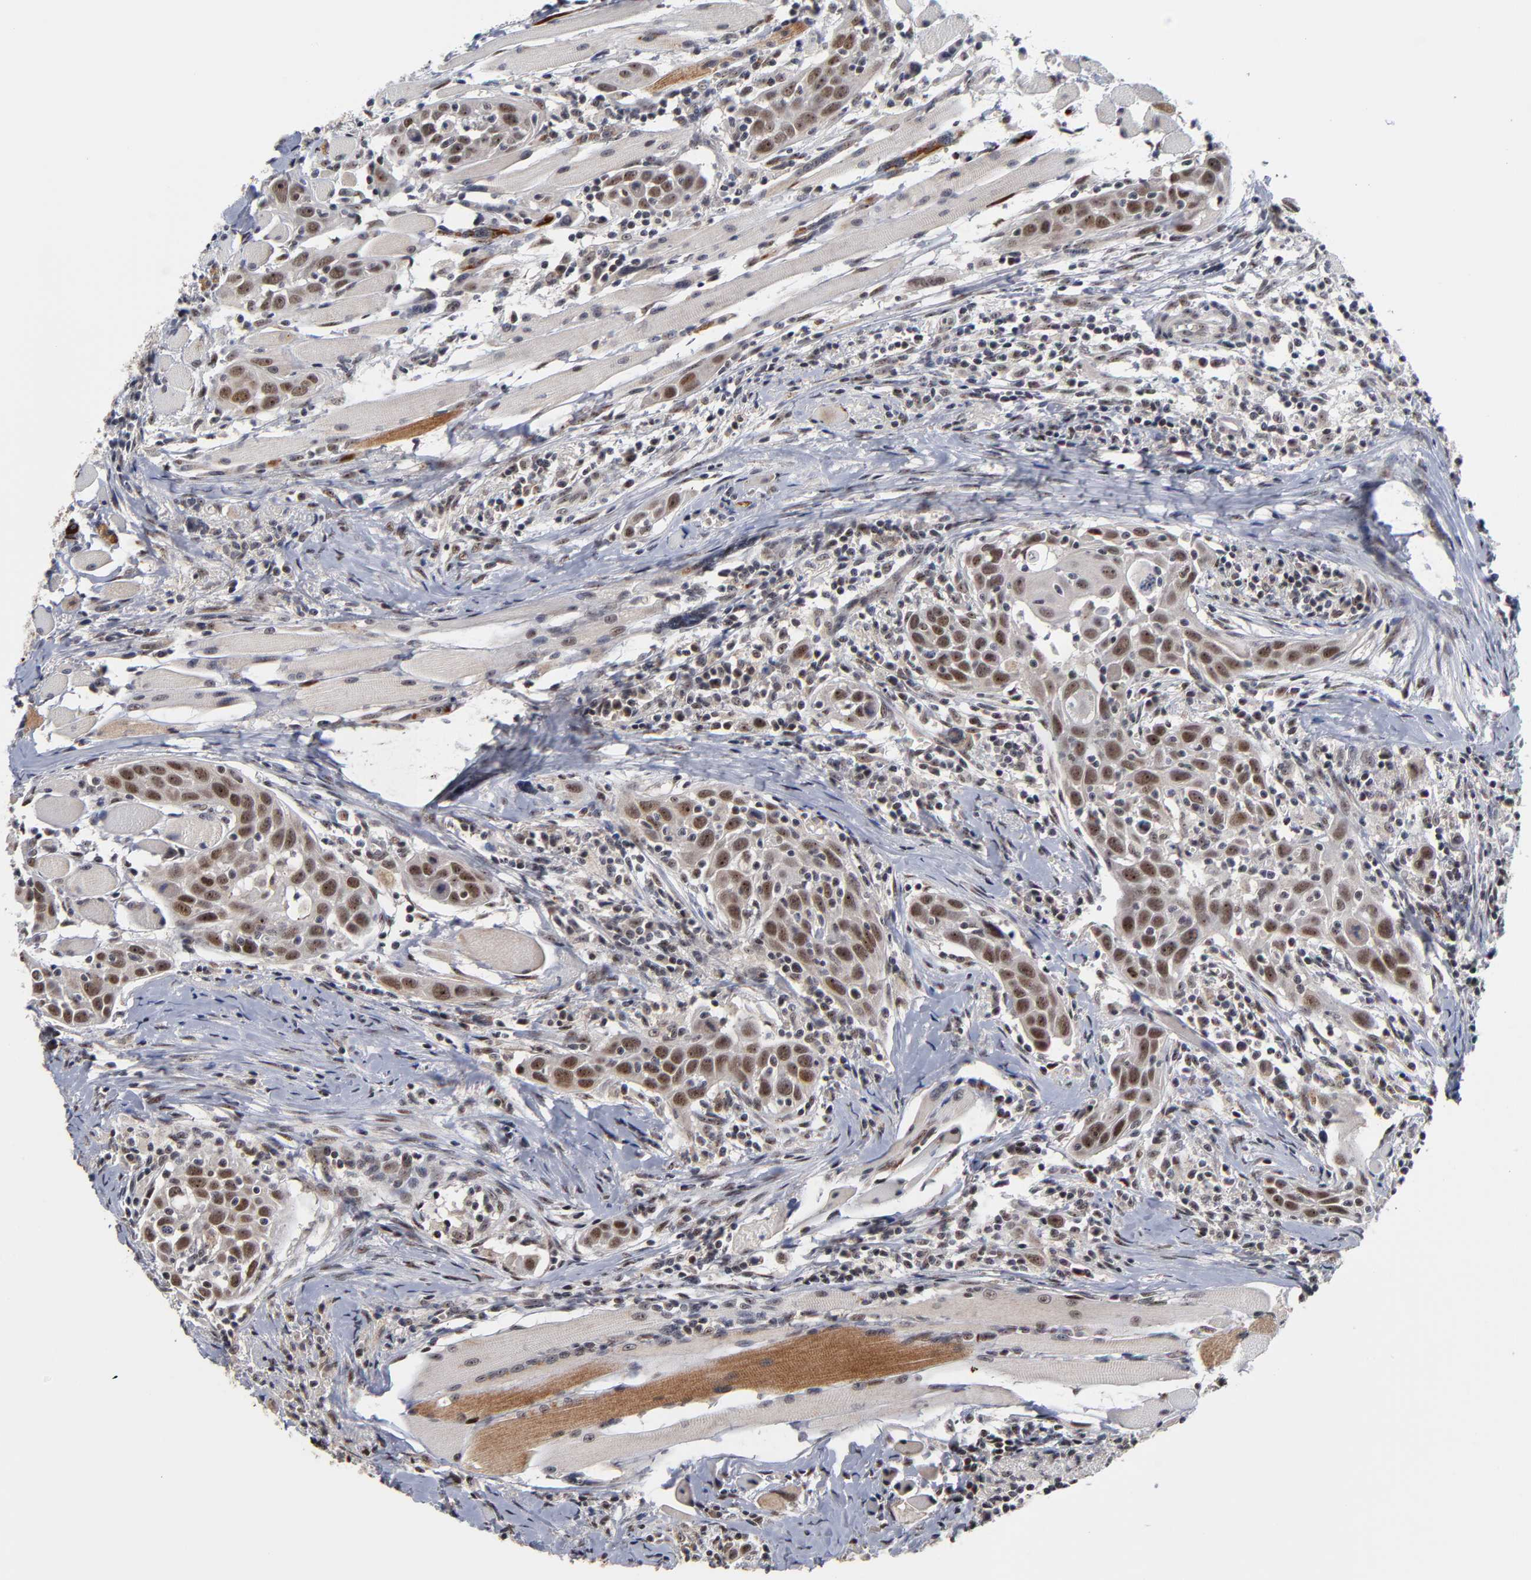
{"staining": {"intensity": "moderate", "quantity": ">75%", "location": "nuclear"}, "tissue": "head and neck cancer", "cell_type": "Tumor cells", "image_type": "cancer", "snomed": [{"axis": "morphology", "description": "Squamous cell carcinoma, NOS"}, {"axis": "topography", "description": "Oral tissue"}, {"axis": "topography", "description": "Head-Neck"}], "caption": "Moderate nuclear expression for a protein is identified in approximately >75% of tumor cells of head and neck cancer (squamous cell carcinoma) using immunohistochemistry (IHC).", "gene": "ZNF419", "patient": {"sex": "female", "age": 50}}